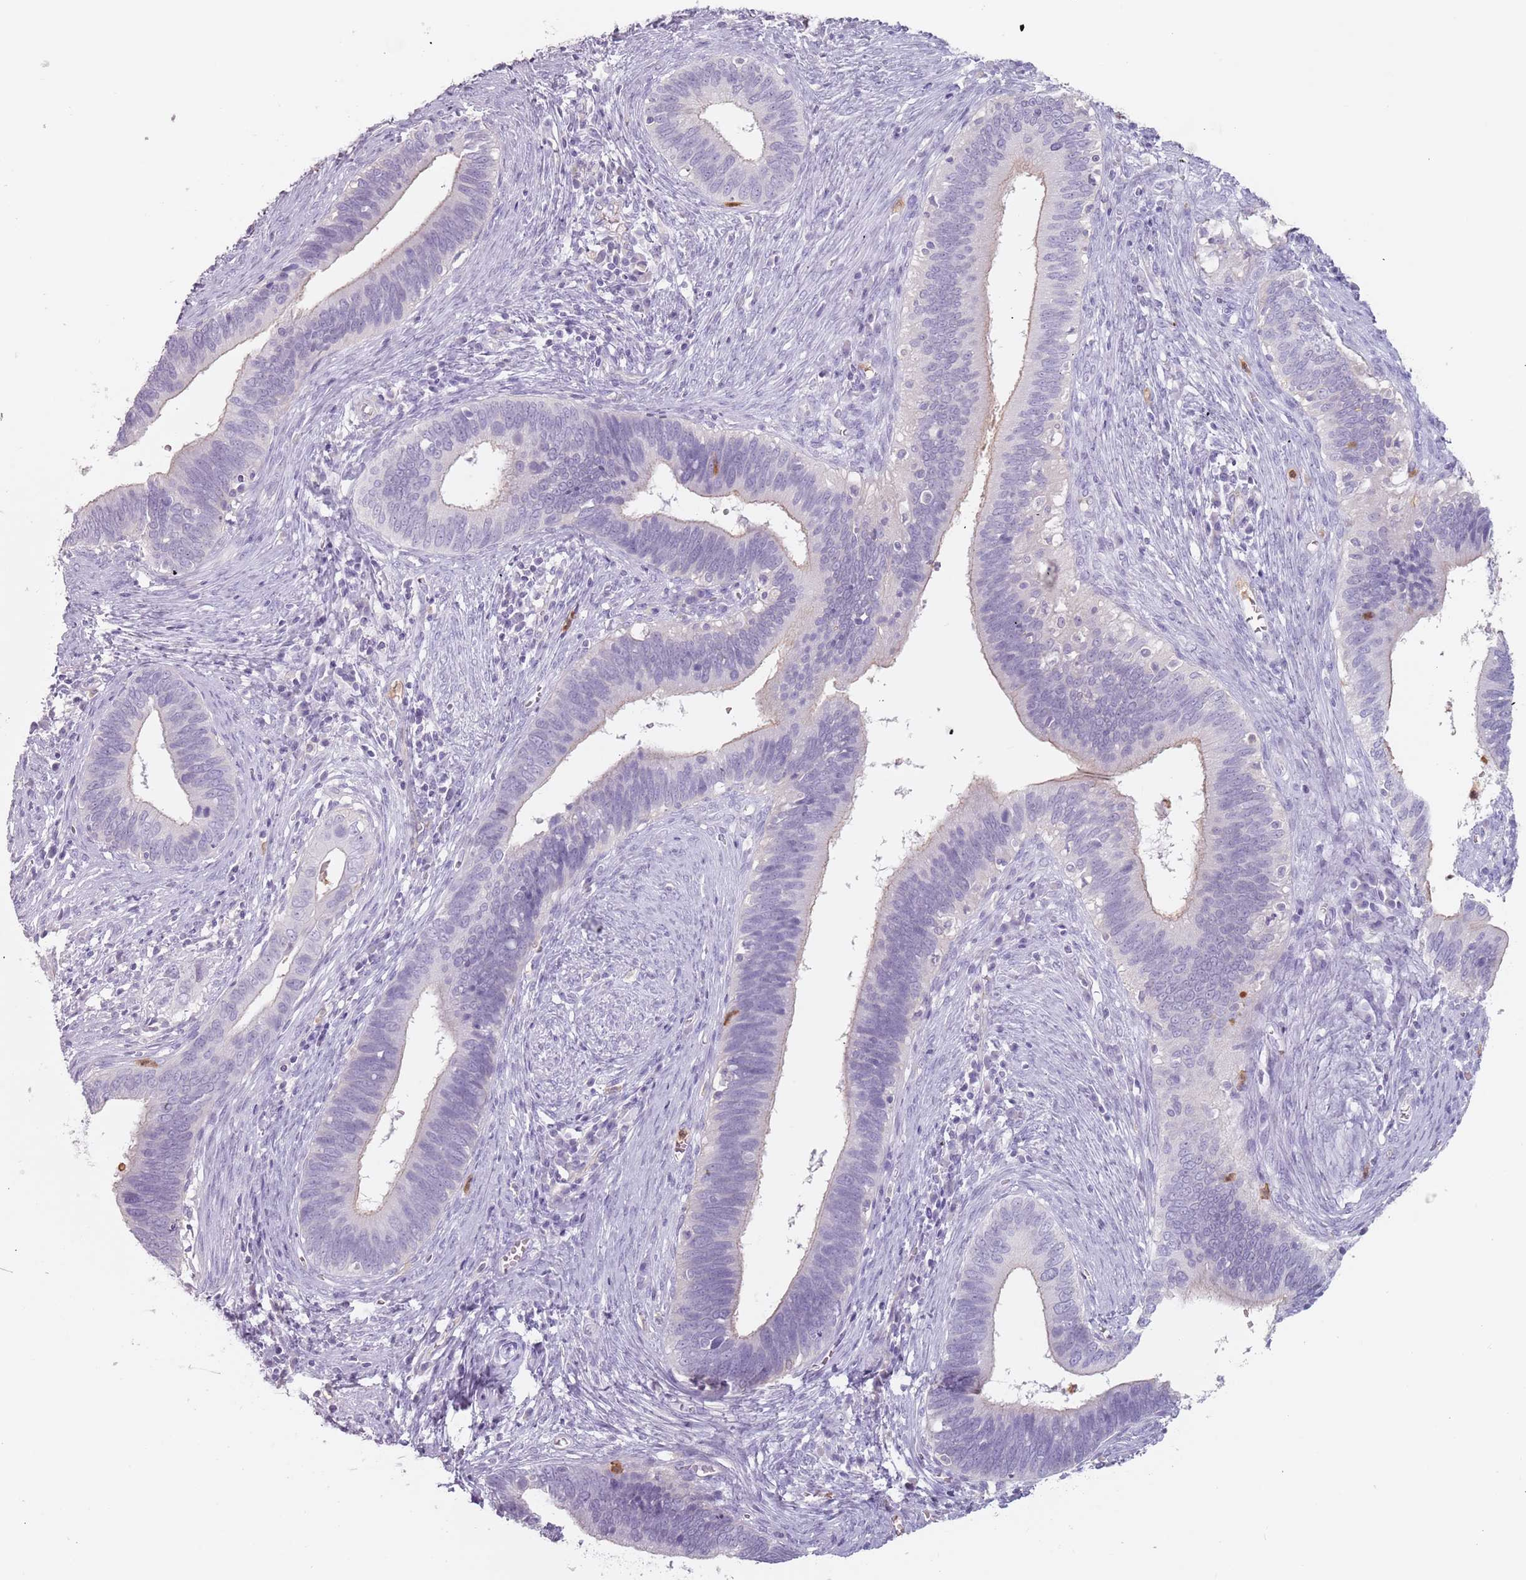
{"staining": {"intensity": "negative", "quantity": "none", "location": "none"}, "tissue": "cervical cancer", "cell_type": "Tumor cells", "image_type": "cancer", "snomed": [{"axis": "morphology", "description": "Adenocarcinoma, NOS"}, {"axis": "topography", "description": "Cervix"}], "caption": "Protein analysis of cervical cancer (adenocarcinoma) demonstrates no significant expression in tumor cells.", "gene": "ZNF584", "patient": {"sex": "female", "age": 42}}